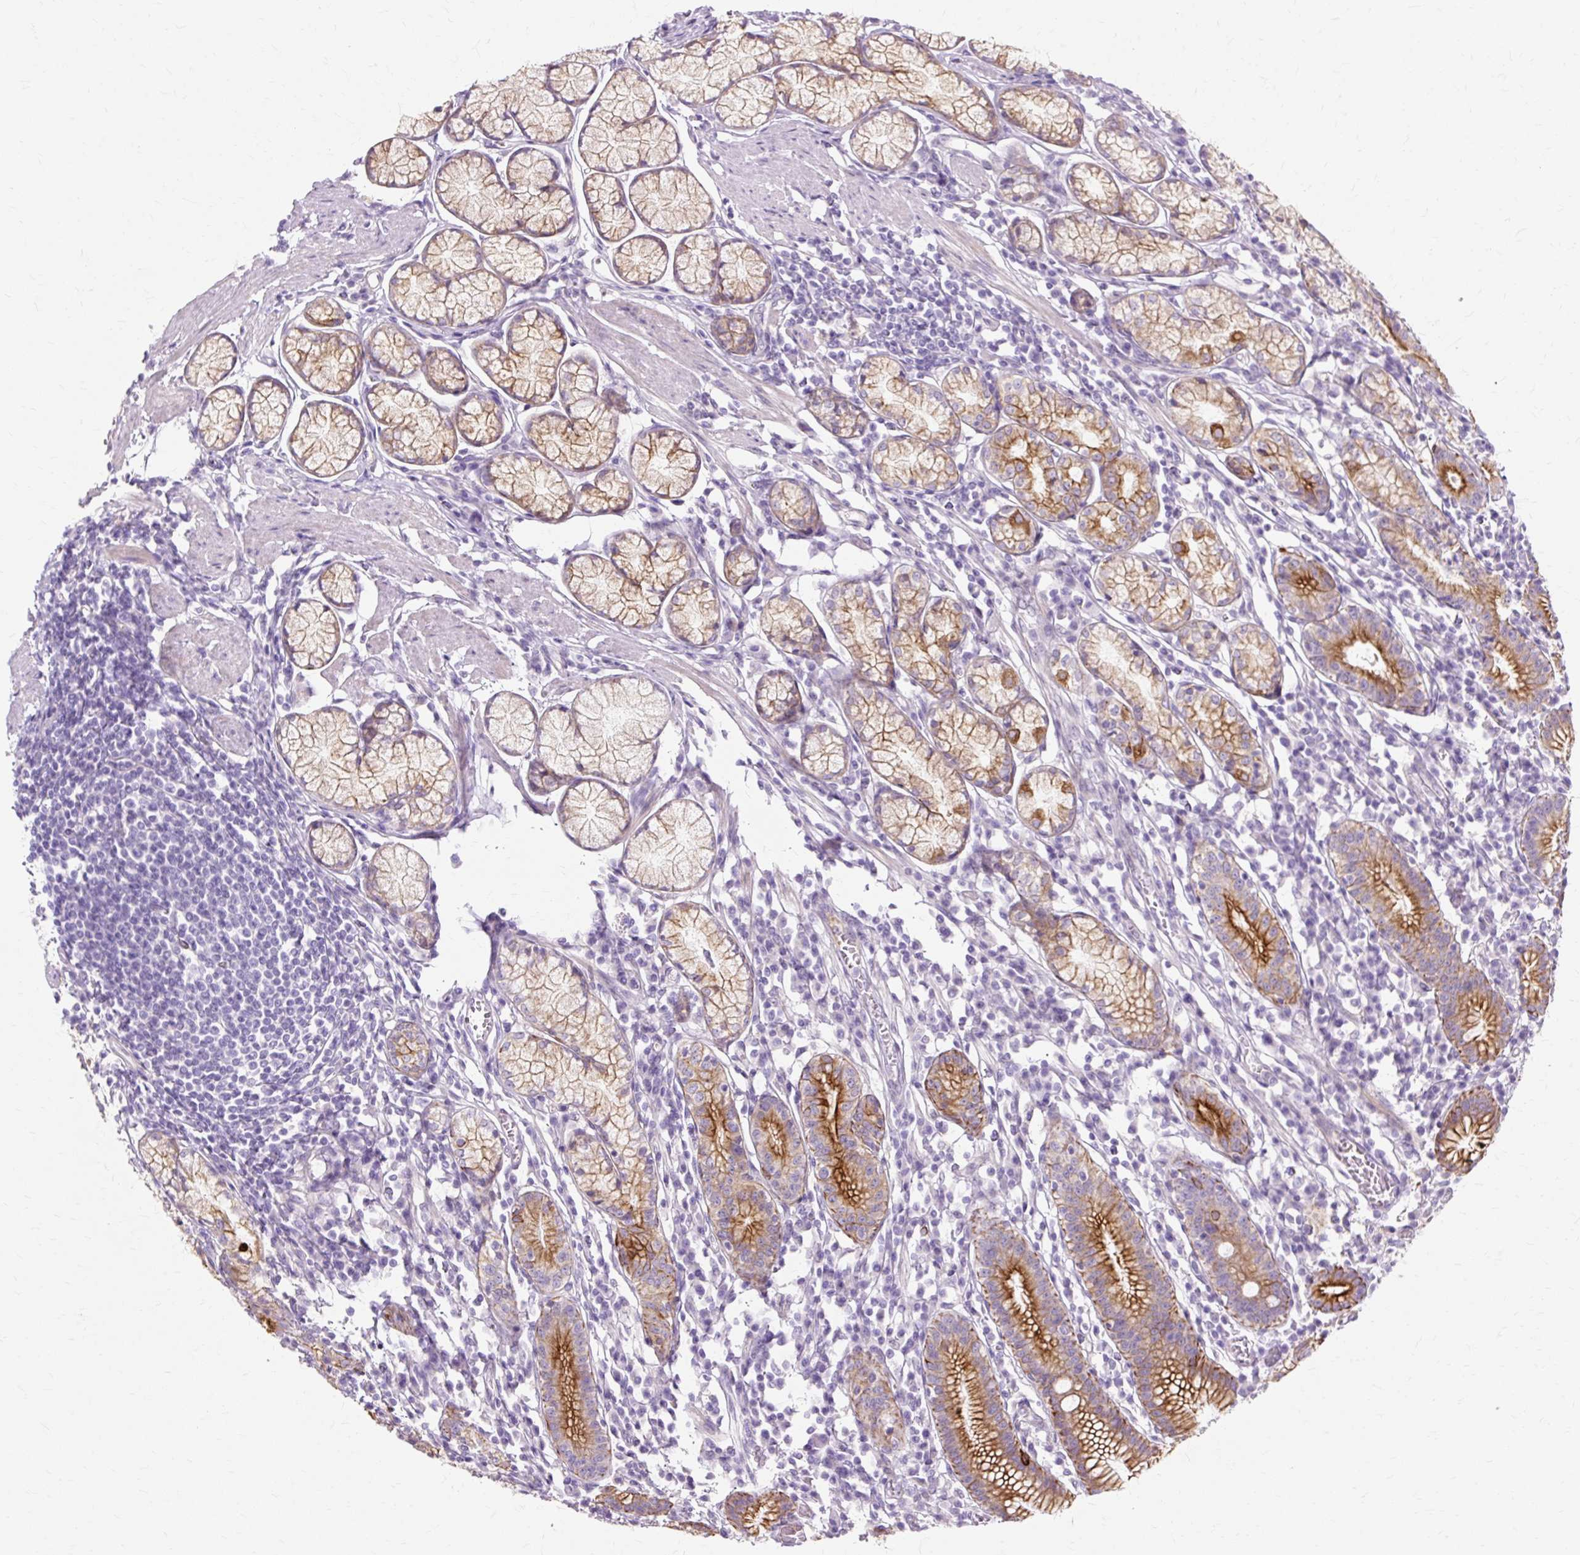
{"staining": {"intensity": "strong", "quantity": ">75%", "location": "cytoplasmic/membranous"}, "tissue": "stomach", "cell_type": "Glandular cells", "image_type": "normal", "snomed": [{"axis": "morphology", "description": "Normal tissue, NOS"}, {"axis": "topography", "description": "Stomach"}], "caption": "IHC (DAB (3,3'-diaminobenzidine)) staining of unremarkable human stomach displays strong cytoplasmic/membranous protein expression in approximately >75% of glandular cells. (Stains: DAB (3,3'-diaminobenzidine) in brown, nuclei in blue, Microscopy: brightfield microscopy at high magnification).", "gene": "DCTN4", "patient": {"sex": "male", "age": 55}}